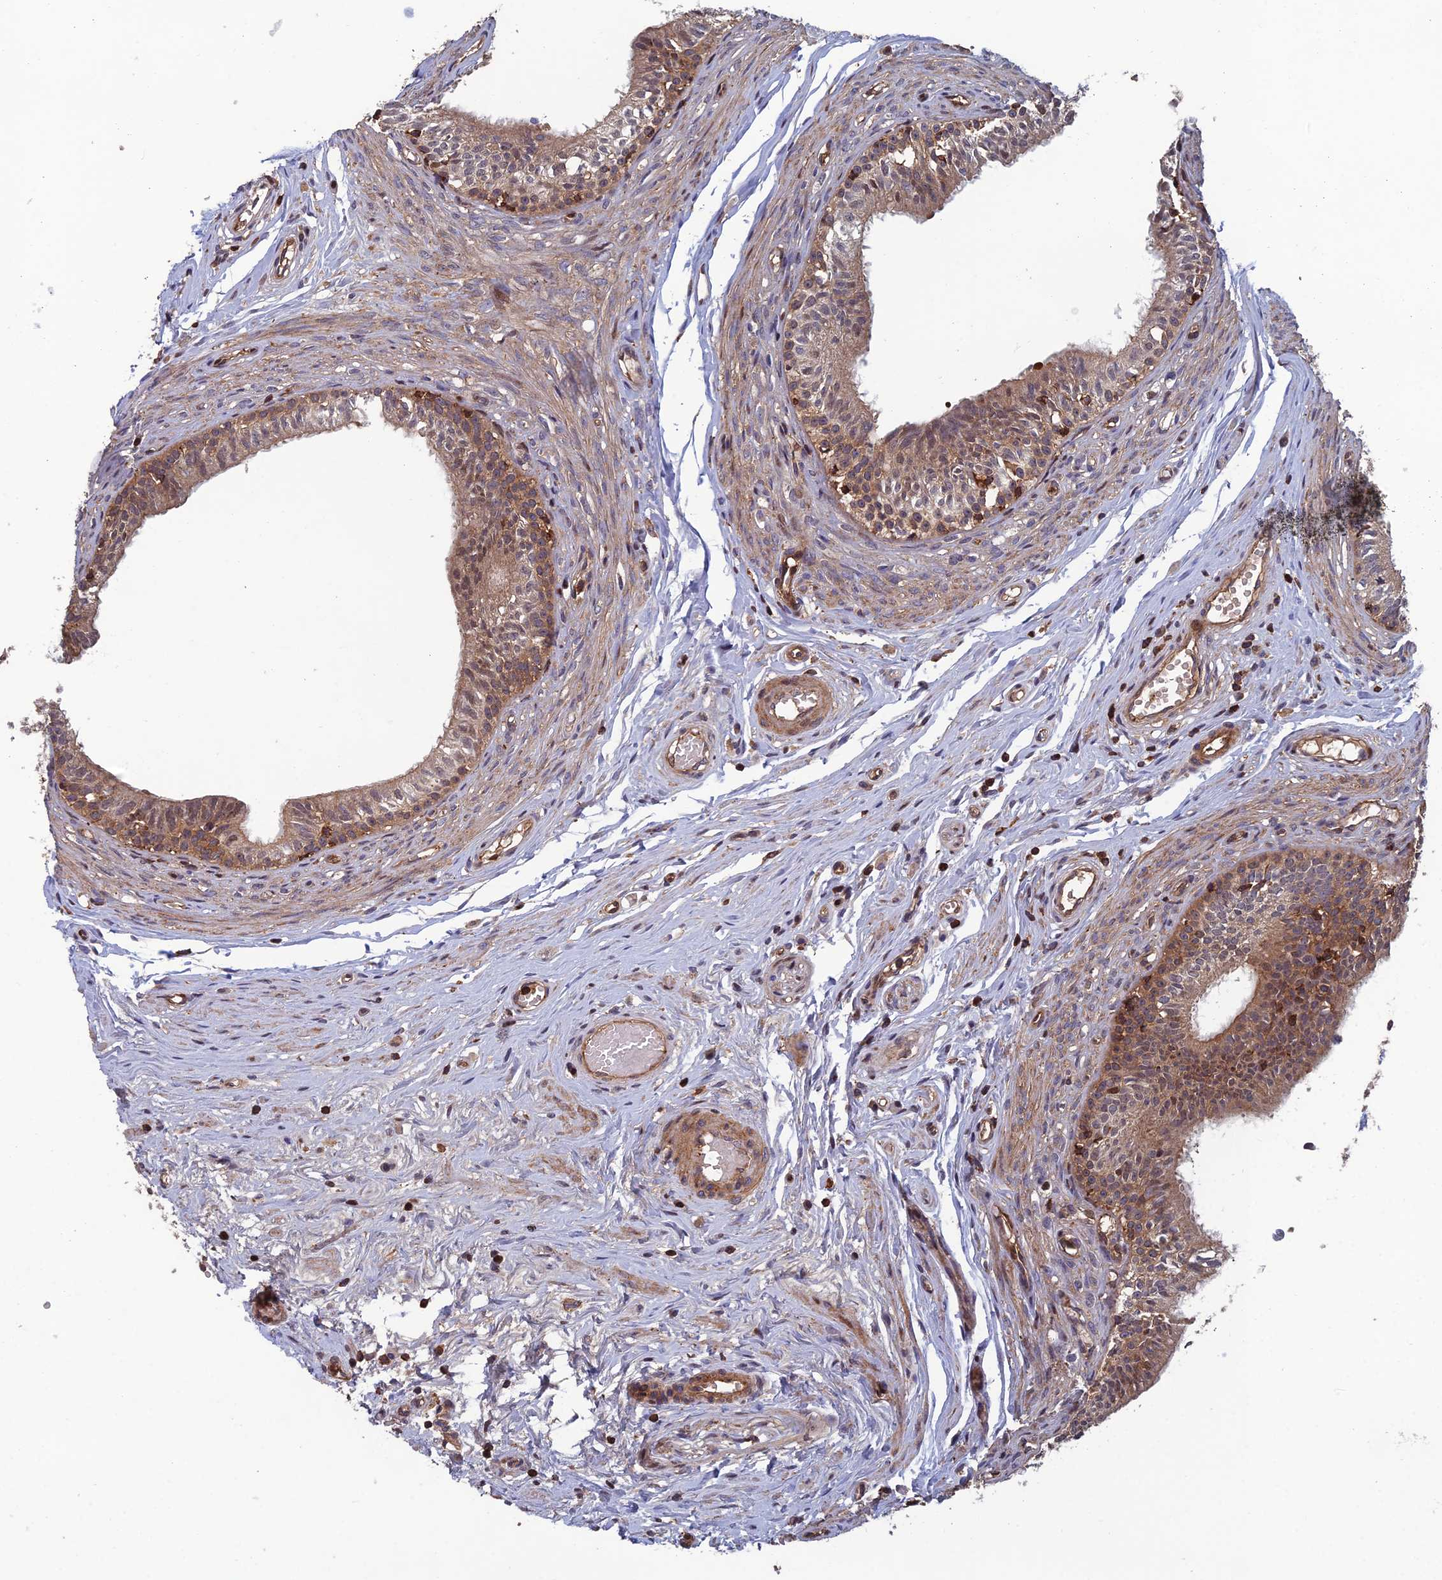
{"staining": {"intensity": "moderate", "quantity": ">75%", "location": "cytoplasmic/membranous,nuclear"}, "tissue": "epididymis", "cell_type": "Glandular cells", "image_type": "normal", "snomed": [{"axis": "morphology", "description": "Normal tissue, NOS"}, {"axis": "topography", "description": "Epididymis, spermatic cord, NOS"}], "caption": "Glandular cells demonstrate medium levels of moderate cytoplasmic/membranous,nuclear staining in about >75% of cells in unremarkable epididymis. (Brightfield microscopy of DAB IHC at high magnification).", "gene": "C15orf62", "patient": {"sex": "male", "age": 22}}